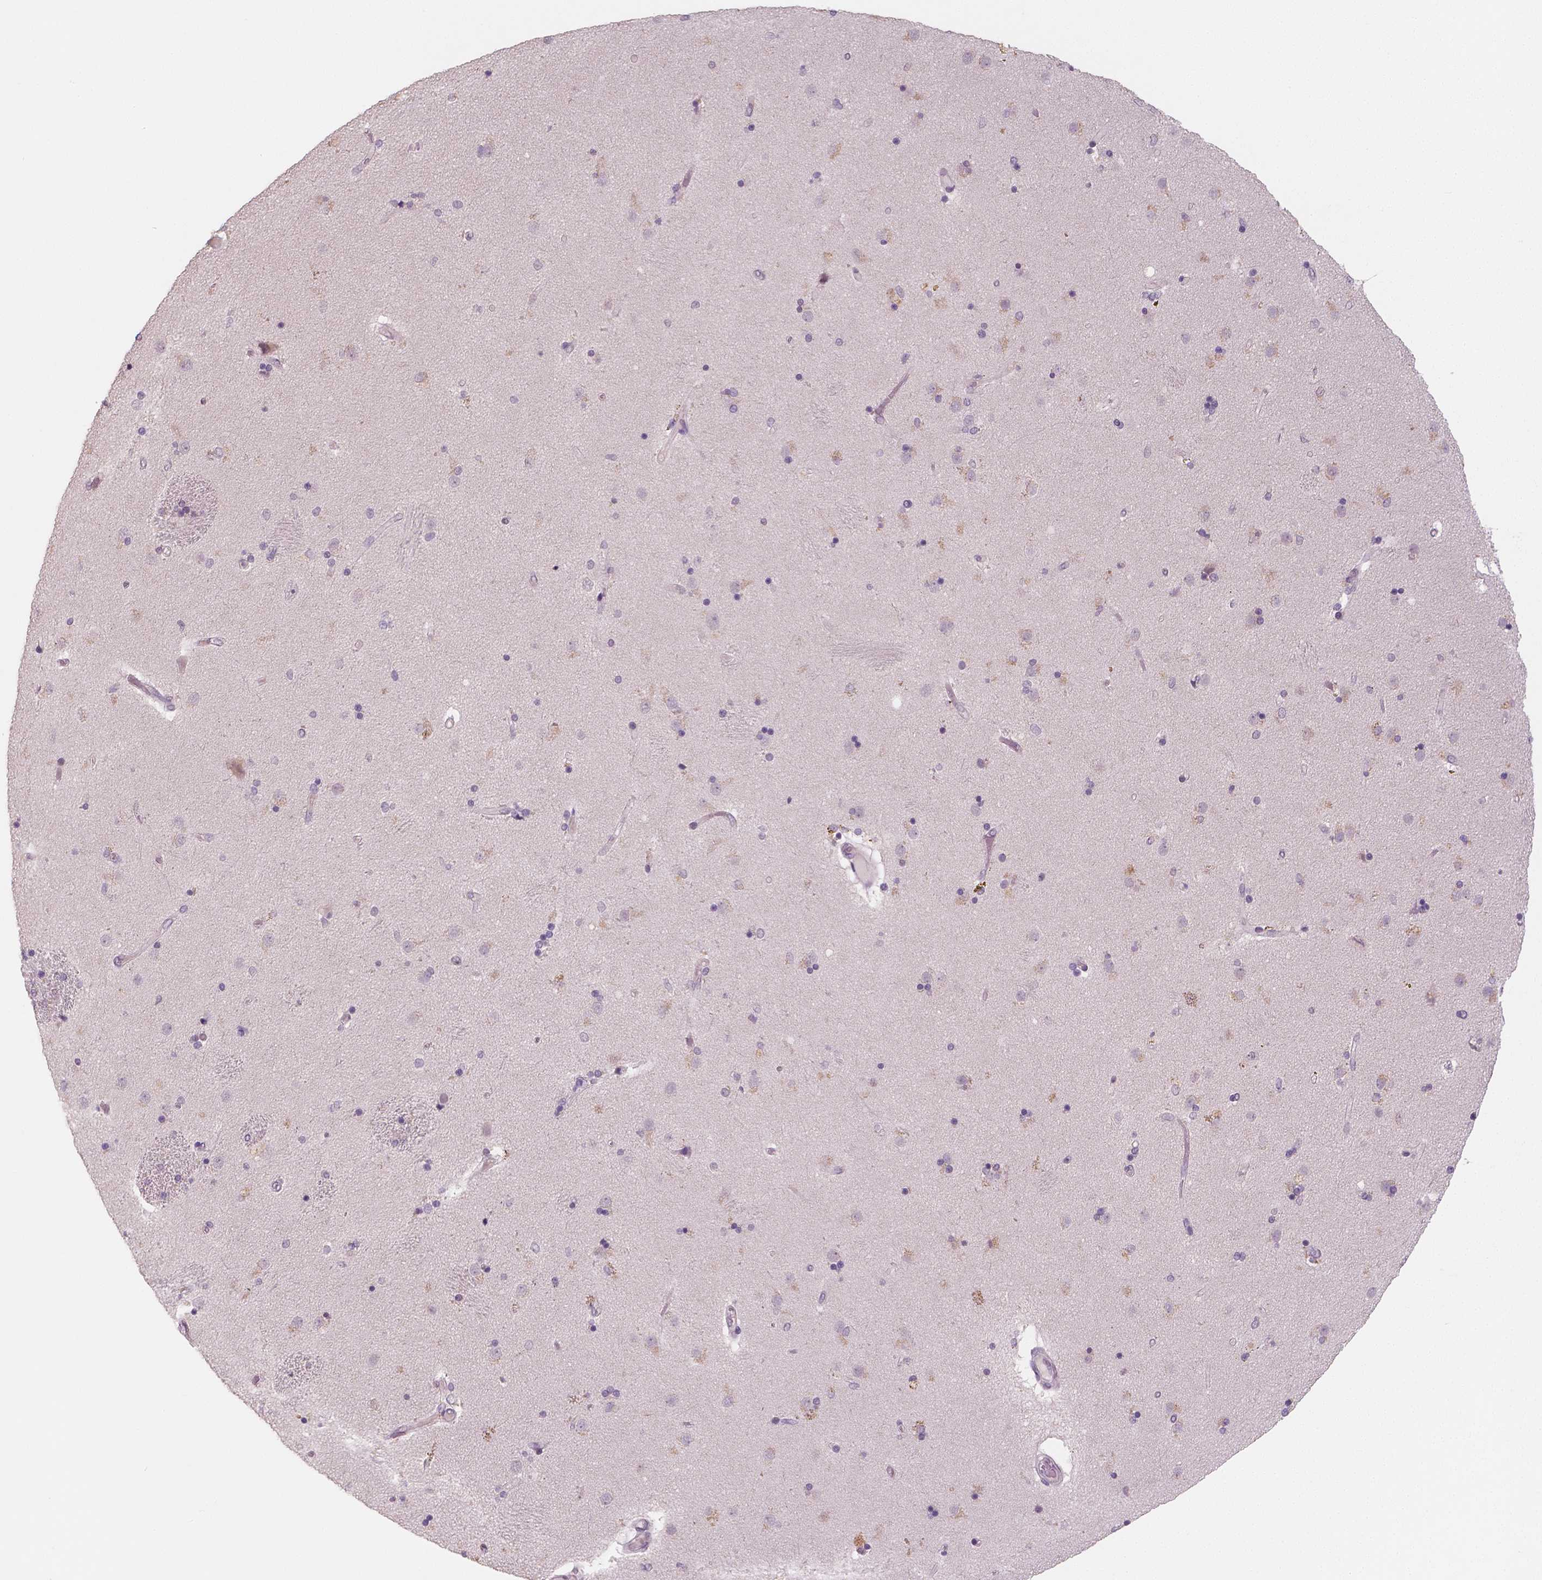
{"staining": {"intensity": "negative", "quantity": "none", "location": "none"}, "tissue": "caudate", "cell_type": "Glial cells", "image_type": "normal", "snomed": [{"axis": "morphology", "description": "Normal tissue, NOS"}, {"axis": "topography", "description": "Lateral ventricle wall"}], "caption": "Immunohistochemical staining of unremarkable caudate shows no significant expression in glial cells. (IHC, brightfield microscopy, high magnification).", "gene": "RNASE7", "patient": {"sex": "female", "age": 71}}